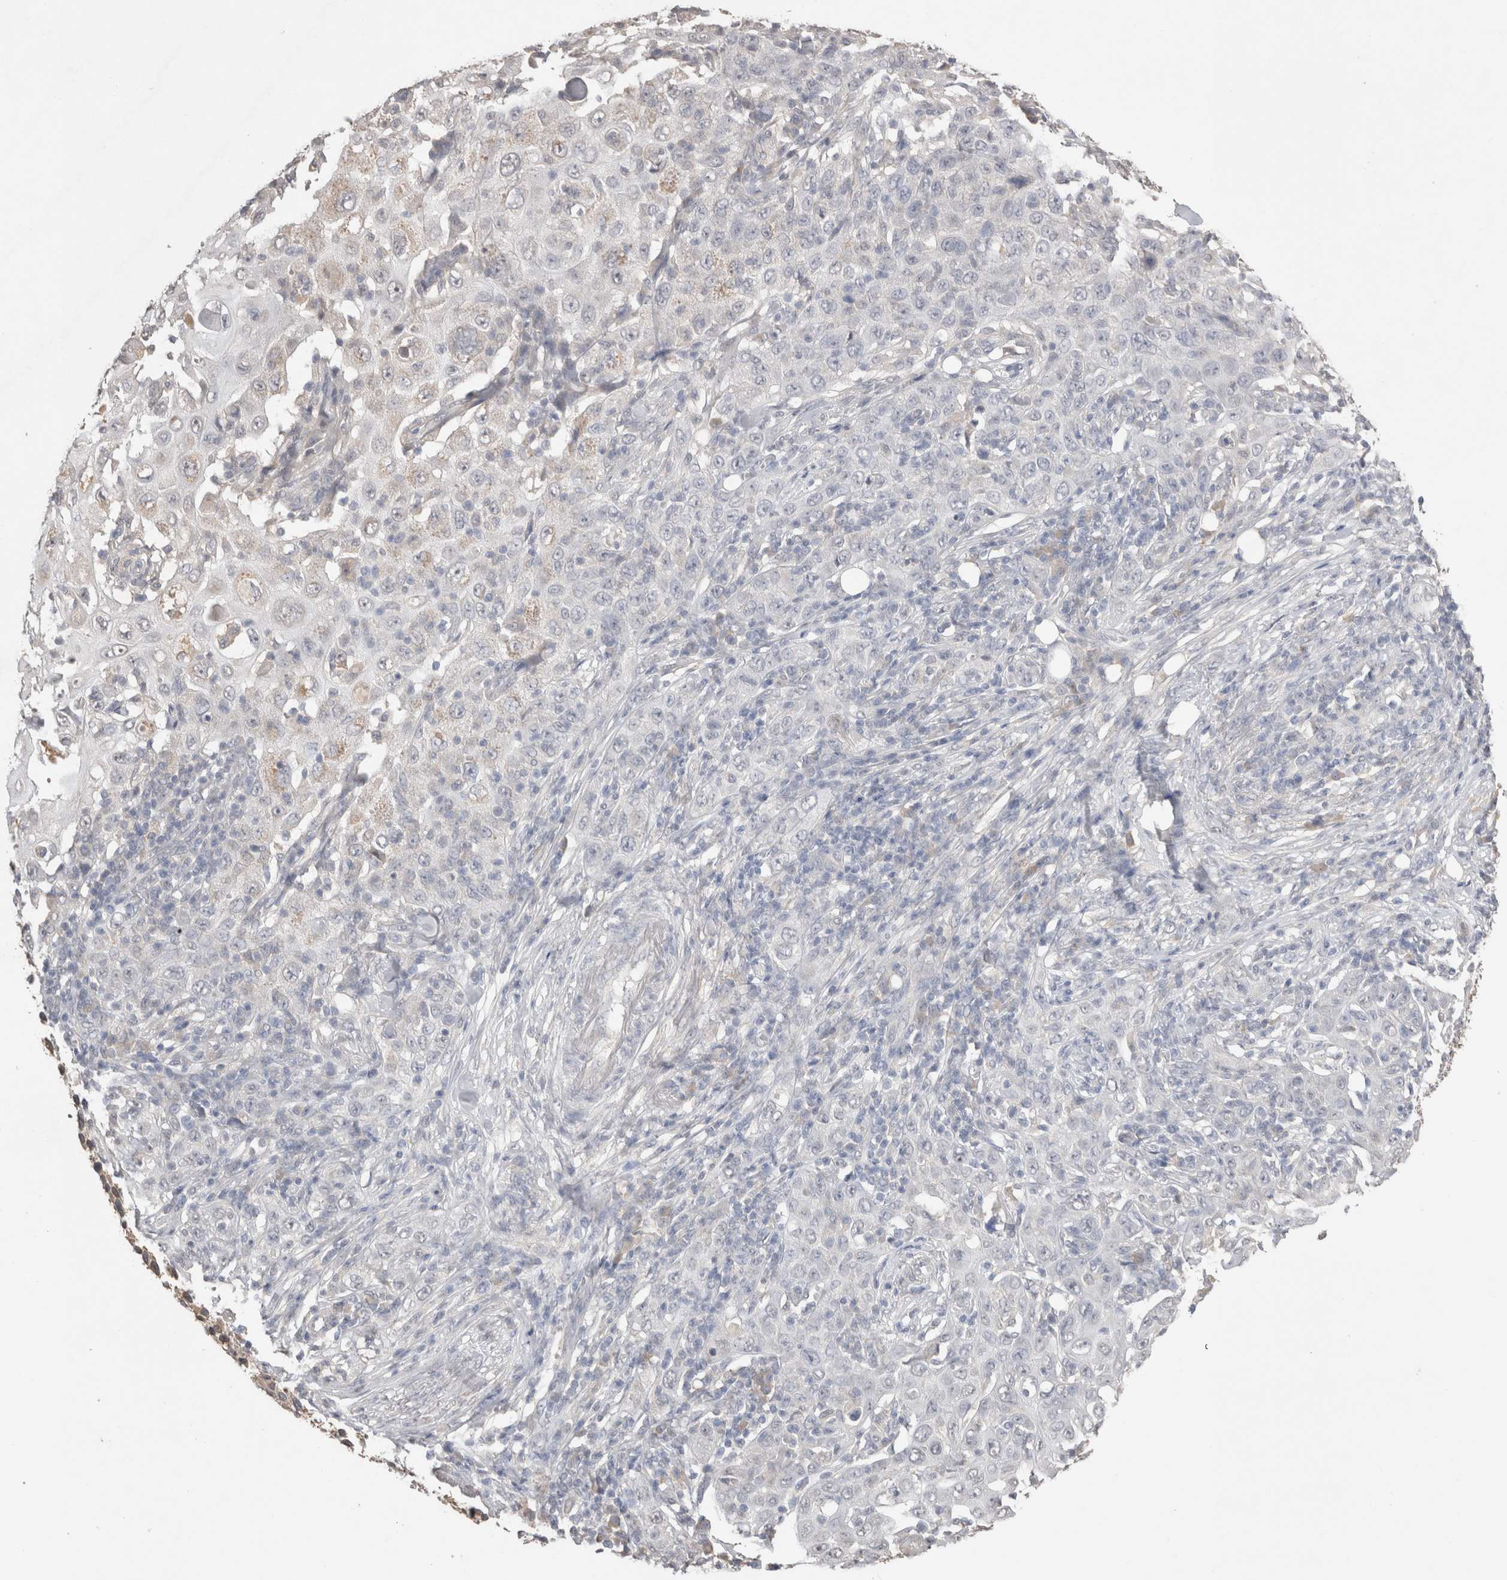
{"staining": {"intensity": "negative", "quantity": "none", "location": "none"}, "tissue": "skin cancer", "cell_type": "Tumor cells", "image_type": "cancer", "snomed": [{"axis": "morphology", "description": "Squamous cell carcinoma, NOS"}, {"axis": "topography", "description": "Skin"}], "caption": "This image is of skin cancer stained with immunohistochemistry to label a protein in brown with the nuclei are counter-stained blue. There is no expression in tumor cells.", "gene": "NAALADL2", "patient": {"sex": "female", "age": 88}}